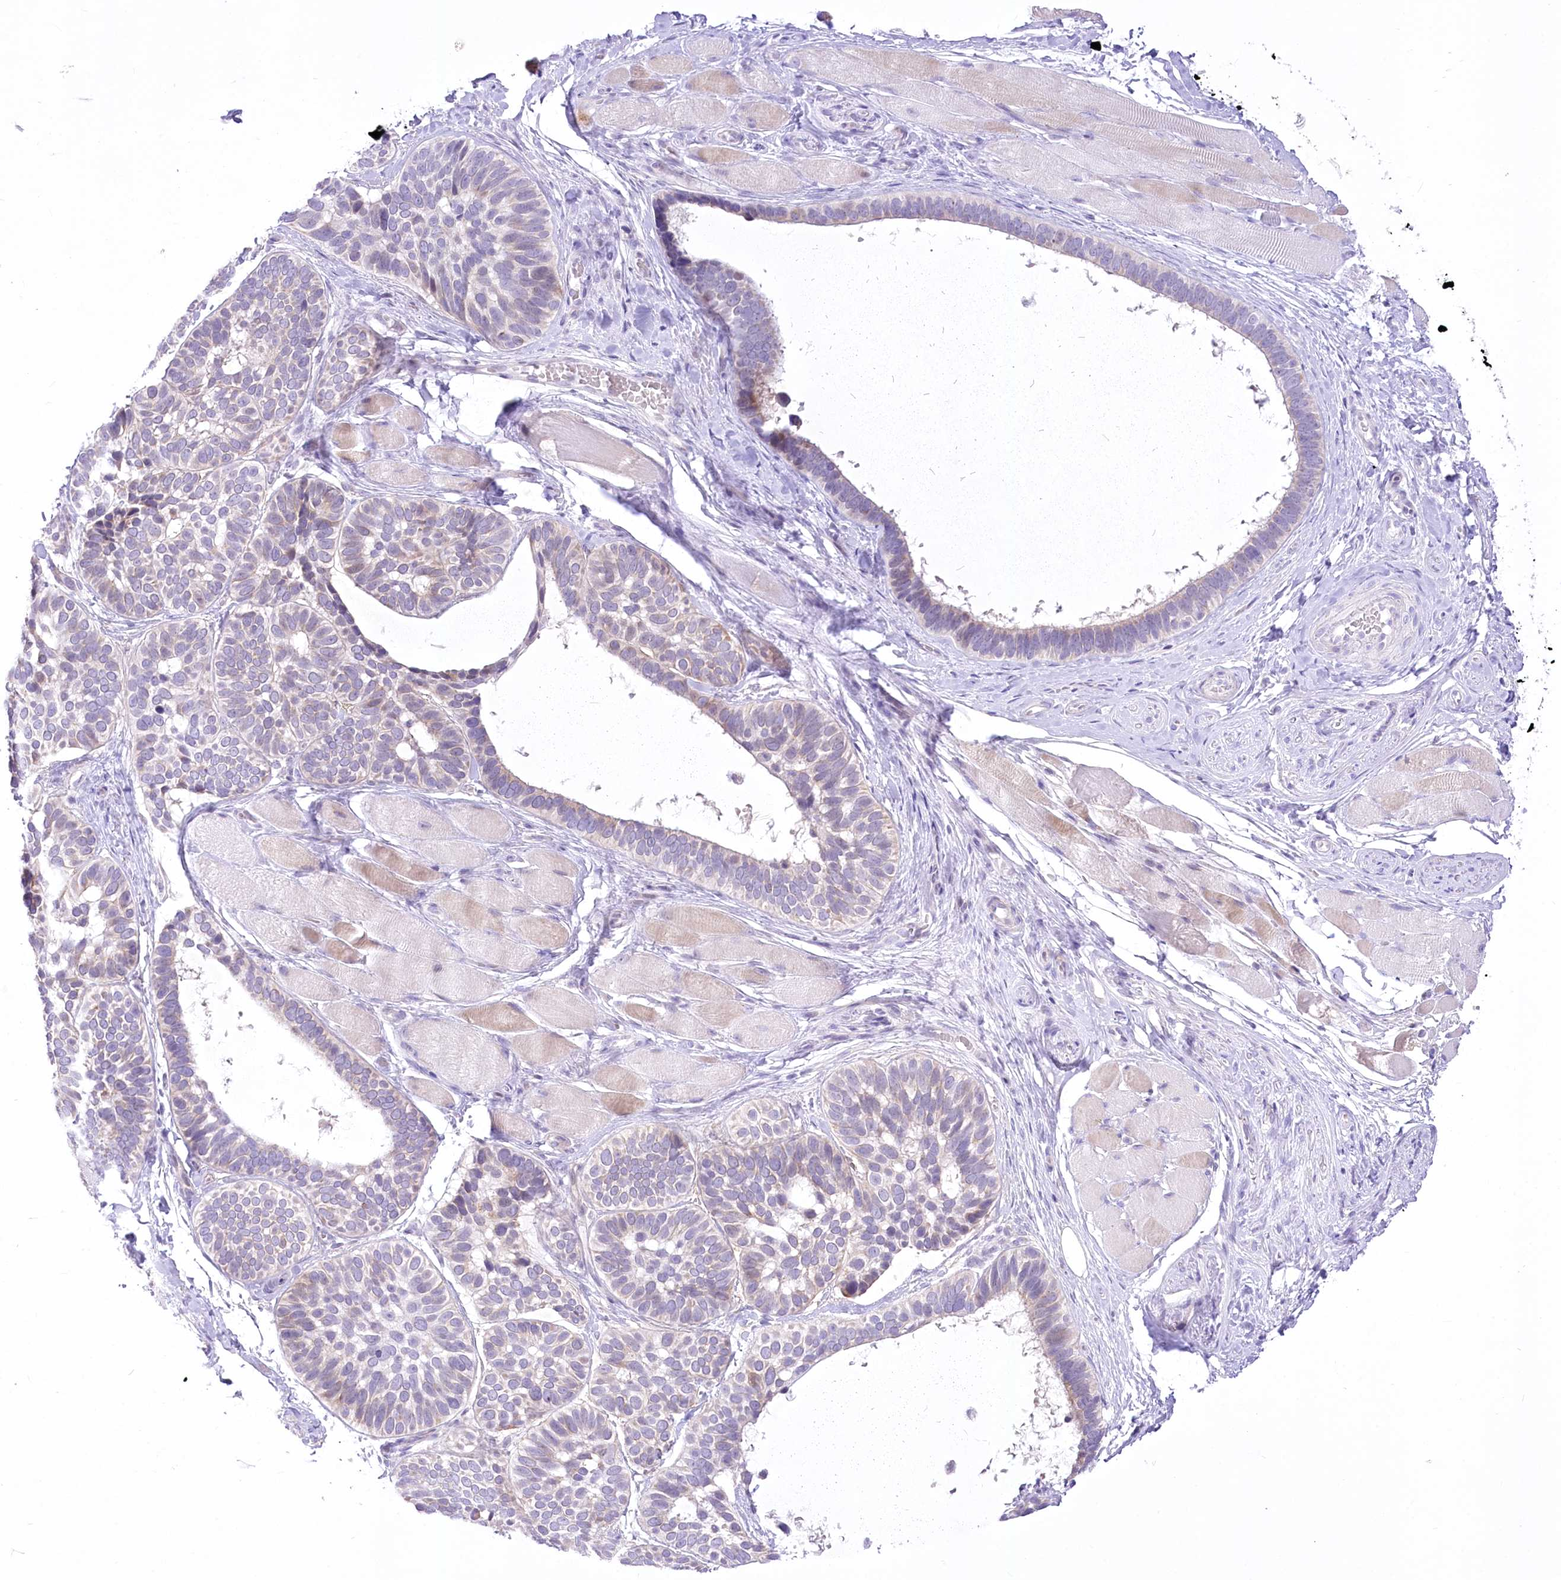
{"staining": {"intensity": "negative", "quantity": "none", "location": "none"}, "tissue": "skin cancer", "cell_type": "Tumor cells", "image_type": "cancer", "snomed": [{"axis": "morphology", "description": "Basal cell carcinoma"}, {"axis": "topography", "description": "Skin"}], "caption": "Immunohistochemical staining of basal cell carcinoma (skin) exhibits no significant staining in tumor cells.", "gene": "BEND7", "patient": {"sex": "male", "age": 62}}